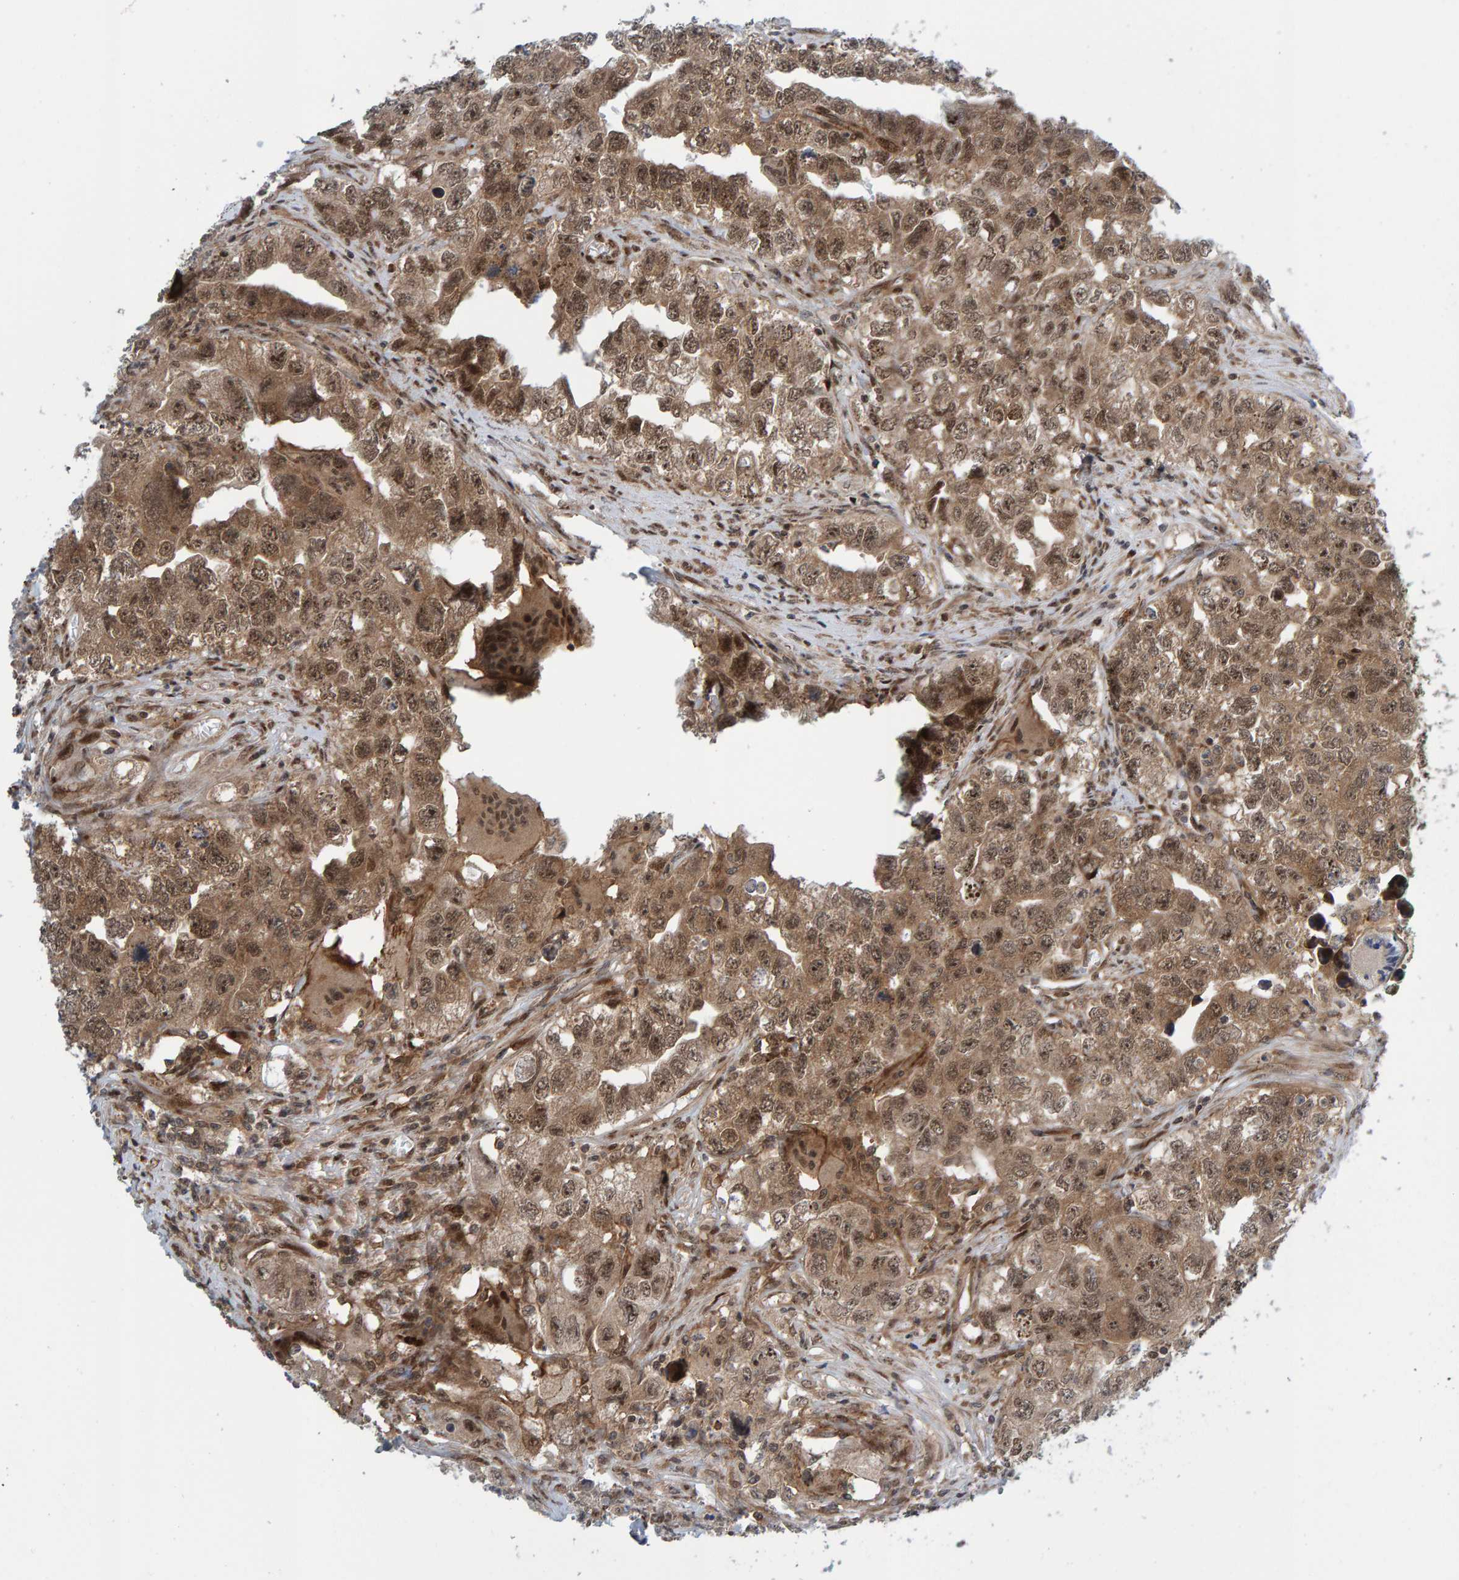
{"staining": {"intensity": "moderate", "quantity": ">75%", "location": "cytoplasmic/membranous,nuclear"}, "tissue": "testis cancer", "cell_type": "Tumor cells", "image_type": "cancer", "snomed": [{"axis": "morphology", "description": "Seminoma, NOS"}, {"axis": "morphology", "description": "Carcinoma, Embryonal, NOS"}, {"axis": "topography", "description": "Testis"}], "caption": "Immunohistochemical staining of human testis cancer displays moderate cytoplasmic/membranous and nuclear protein positivity in about >75% of tumor cells.", "gene": "ZNF366", "patient": {"sex": "male", "age": 43}}